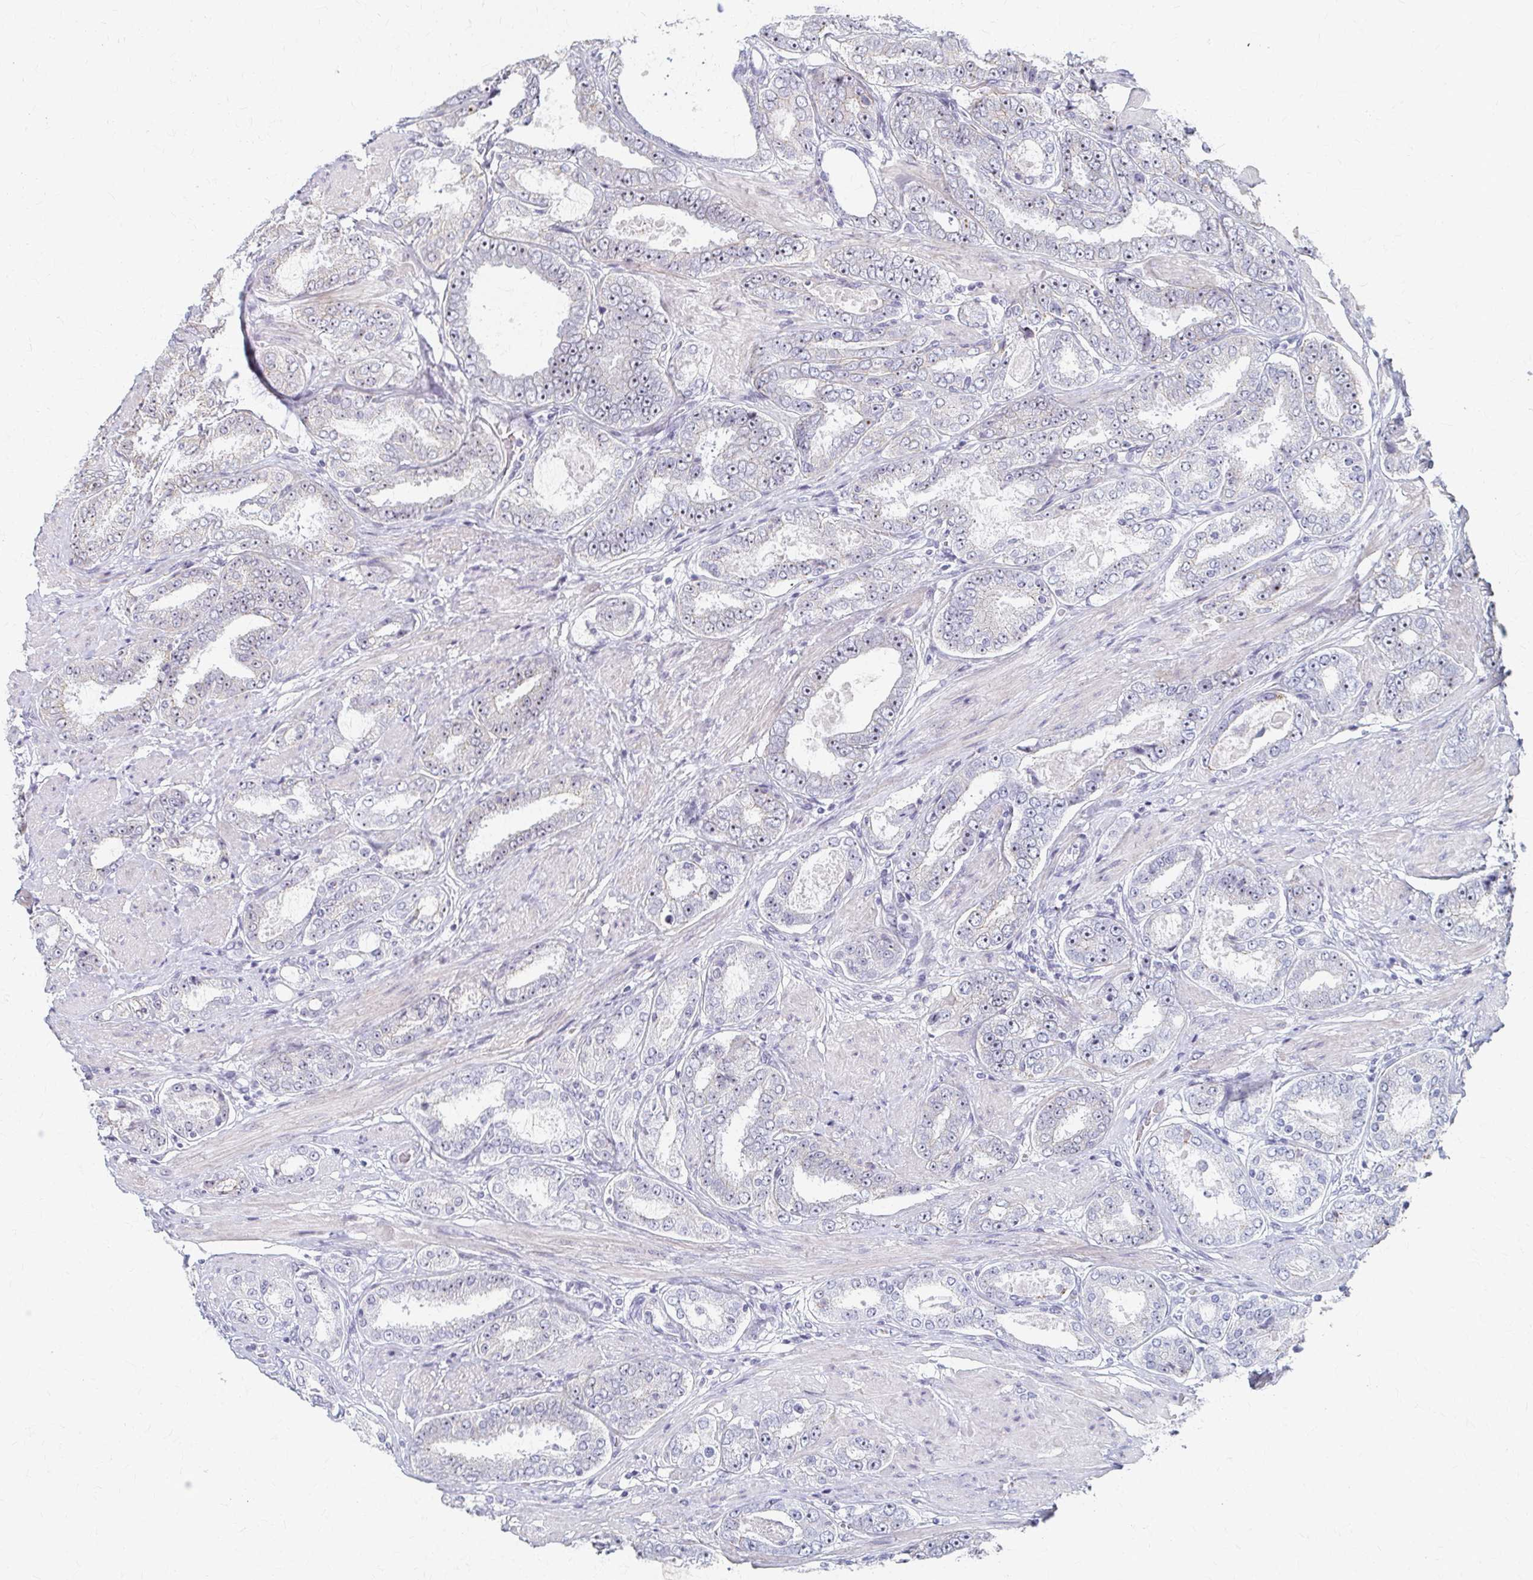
{"staining": {"intensity": "weak", "quantity": "<25%", "location": "nuclear"}, "tissue": "prostate cancer", "cell_type": "Tumor cells", "image_type": "cancer", "snomed": [{"axis": "morphology", "description": "Adenocarcinoma, High grade"}, {"axis": "topography", "description": "Prostate"}], "caption": "This histopathology image is of high-grade adenocarcinoma (prostate) stained with immunohistochemistry to label a protein in brown with the nuclei are counter-stained blue. There is no positivity in tumor cells.", "gene": "PES1", "patient": {"sex": "male", "age": 63}}